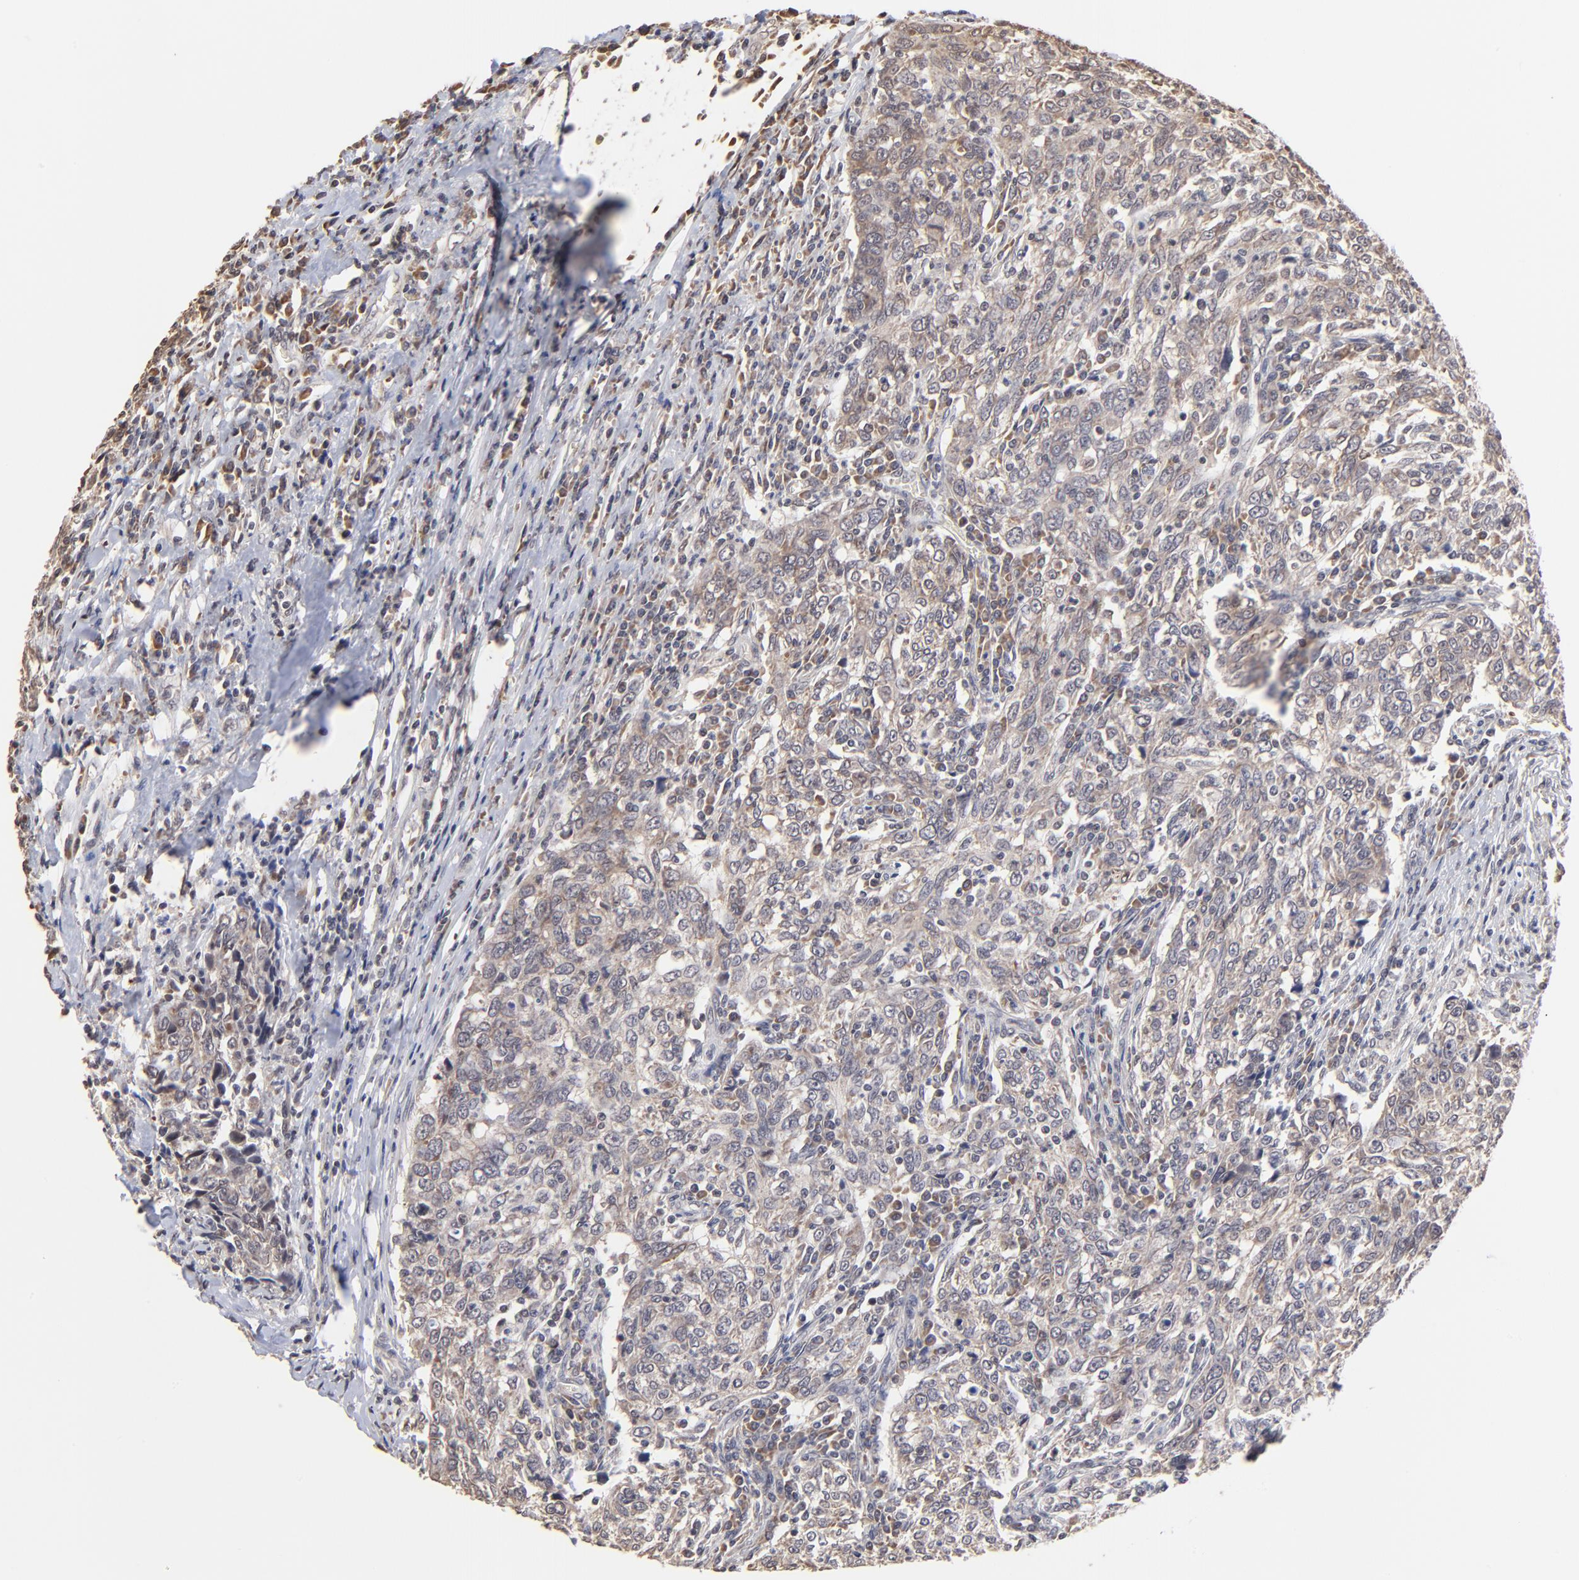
{"staining": {"intensity": "weak", "quantity": ">75%", "location": "cytoplasmic/membranous"}, "tissue": "breast cancer", "cell_type": "Tumor cells", "image_type": "cancer", "snomed": [{"axis": "morphology", "description": "Duct carcinoma"}, {"axis": "topography", "description": "Breast"}], "caption": "Breast cancer stained with a protein marker reveals weak staining in tumor cells.", "gene": "BRPF1", "patient": {"sex": "female", "age": 50}}